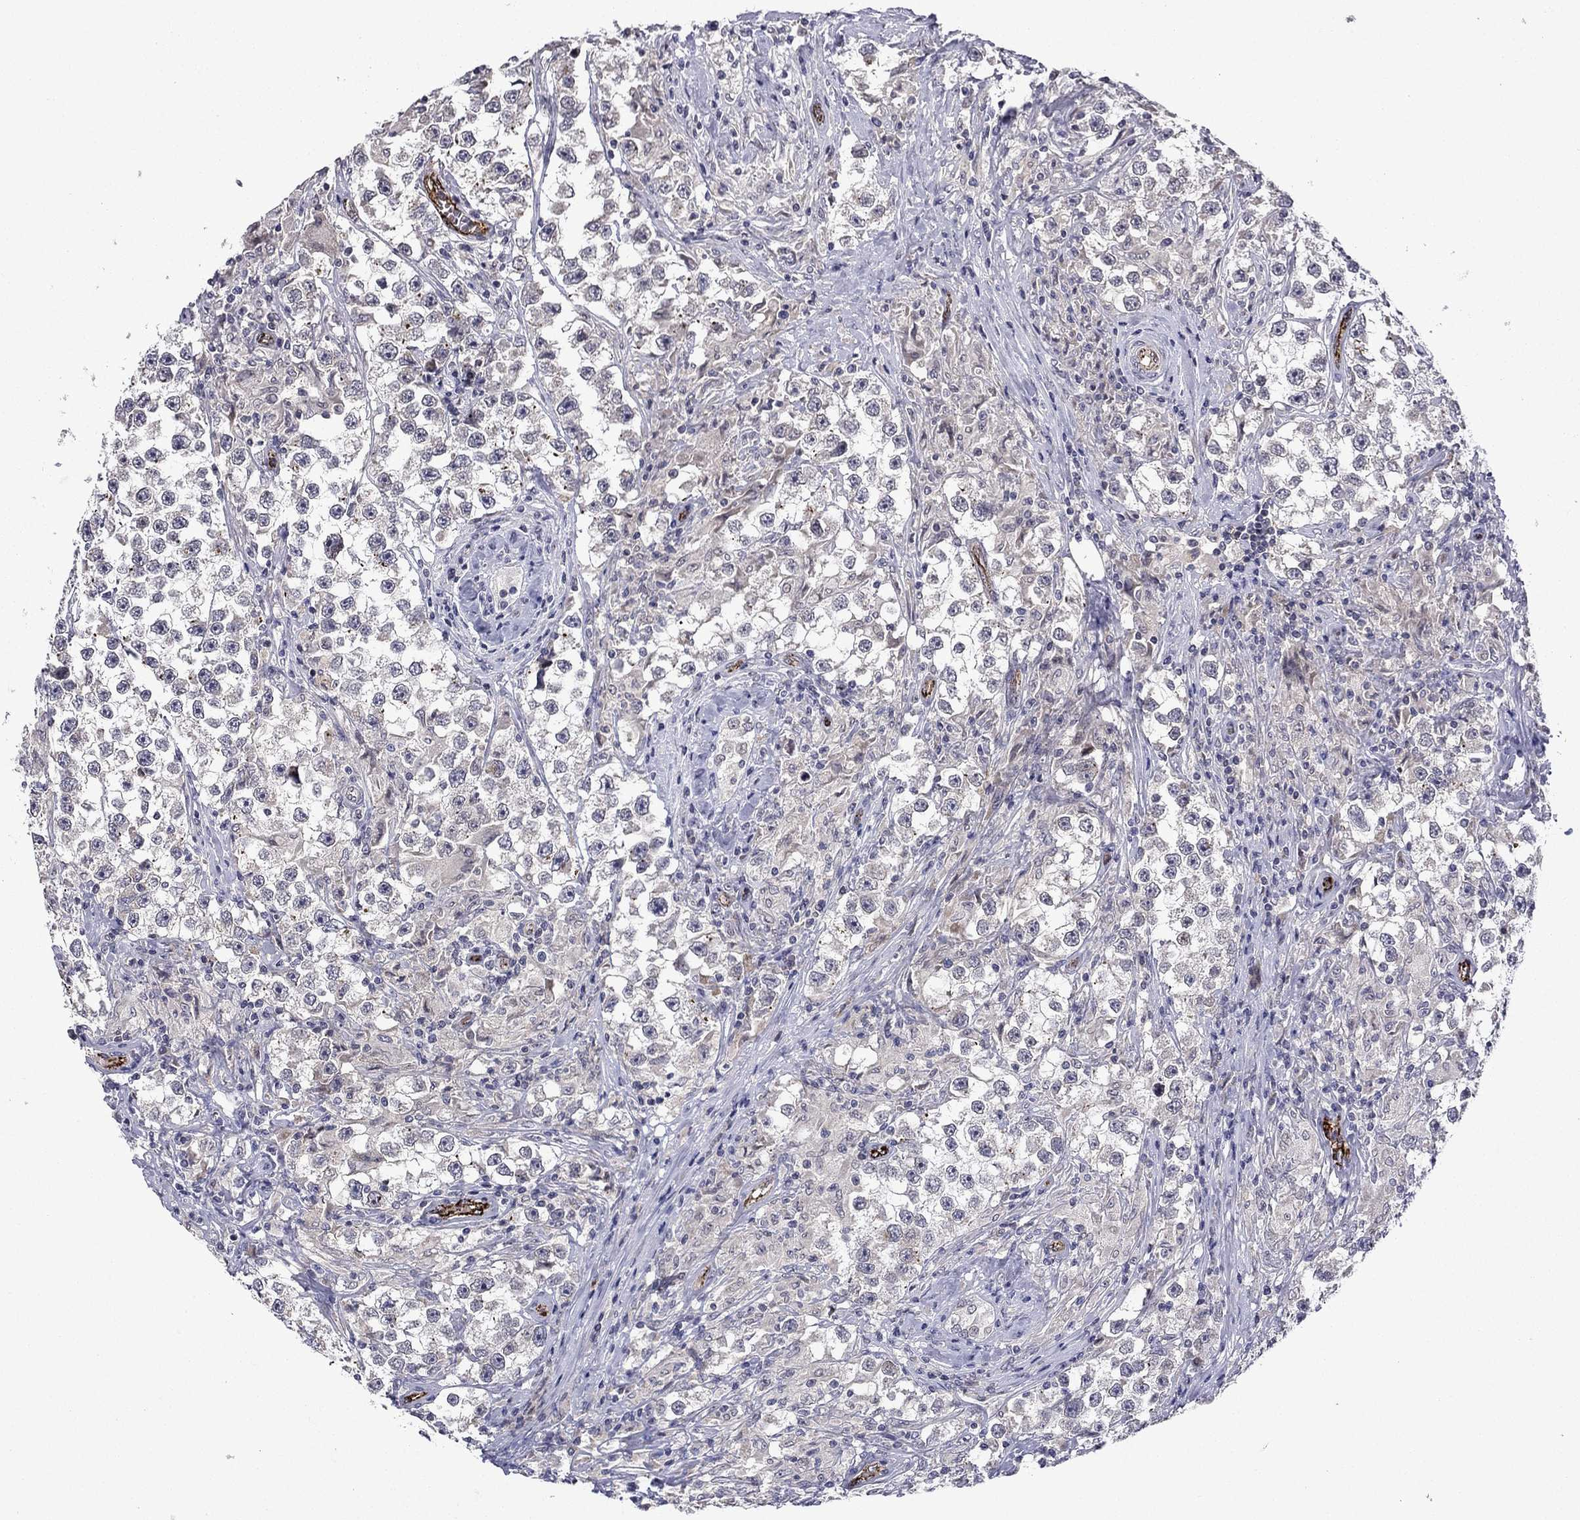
{"staining": {"intensity": "negative", "quantity": "none", "location": "none"}, "tissue": "testis cancer", "cell_type": "Tumor cells", "image_type": "cancer", "snomed": [{"axis": "morphology", "description": "Seminoma, NOS"}, {"axis": "topography", "description": "Testis"}], "caption": "Immunohistochemical staining of human testis cancer (seminoma) exhibits no significant positivity in tumor cells.", "gene": "SLITRK1", "patient": {"sex": "male", "age": 46}}